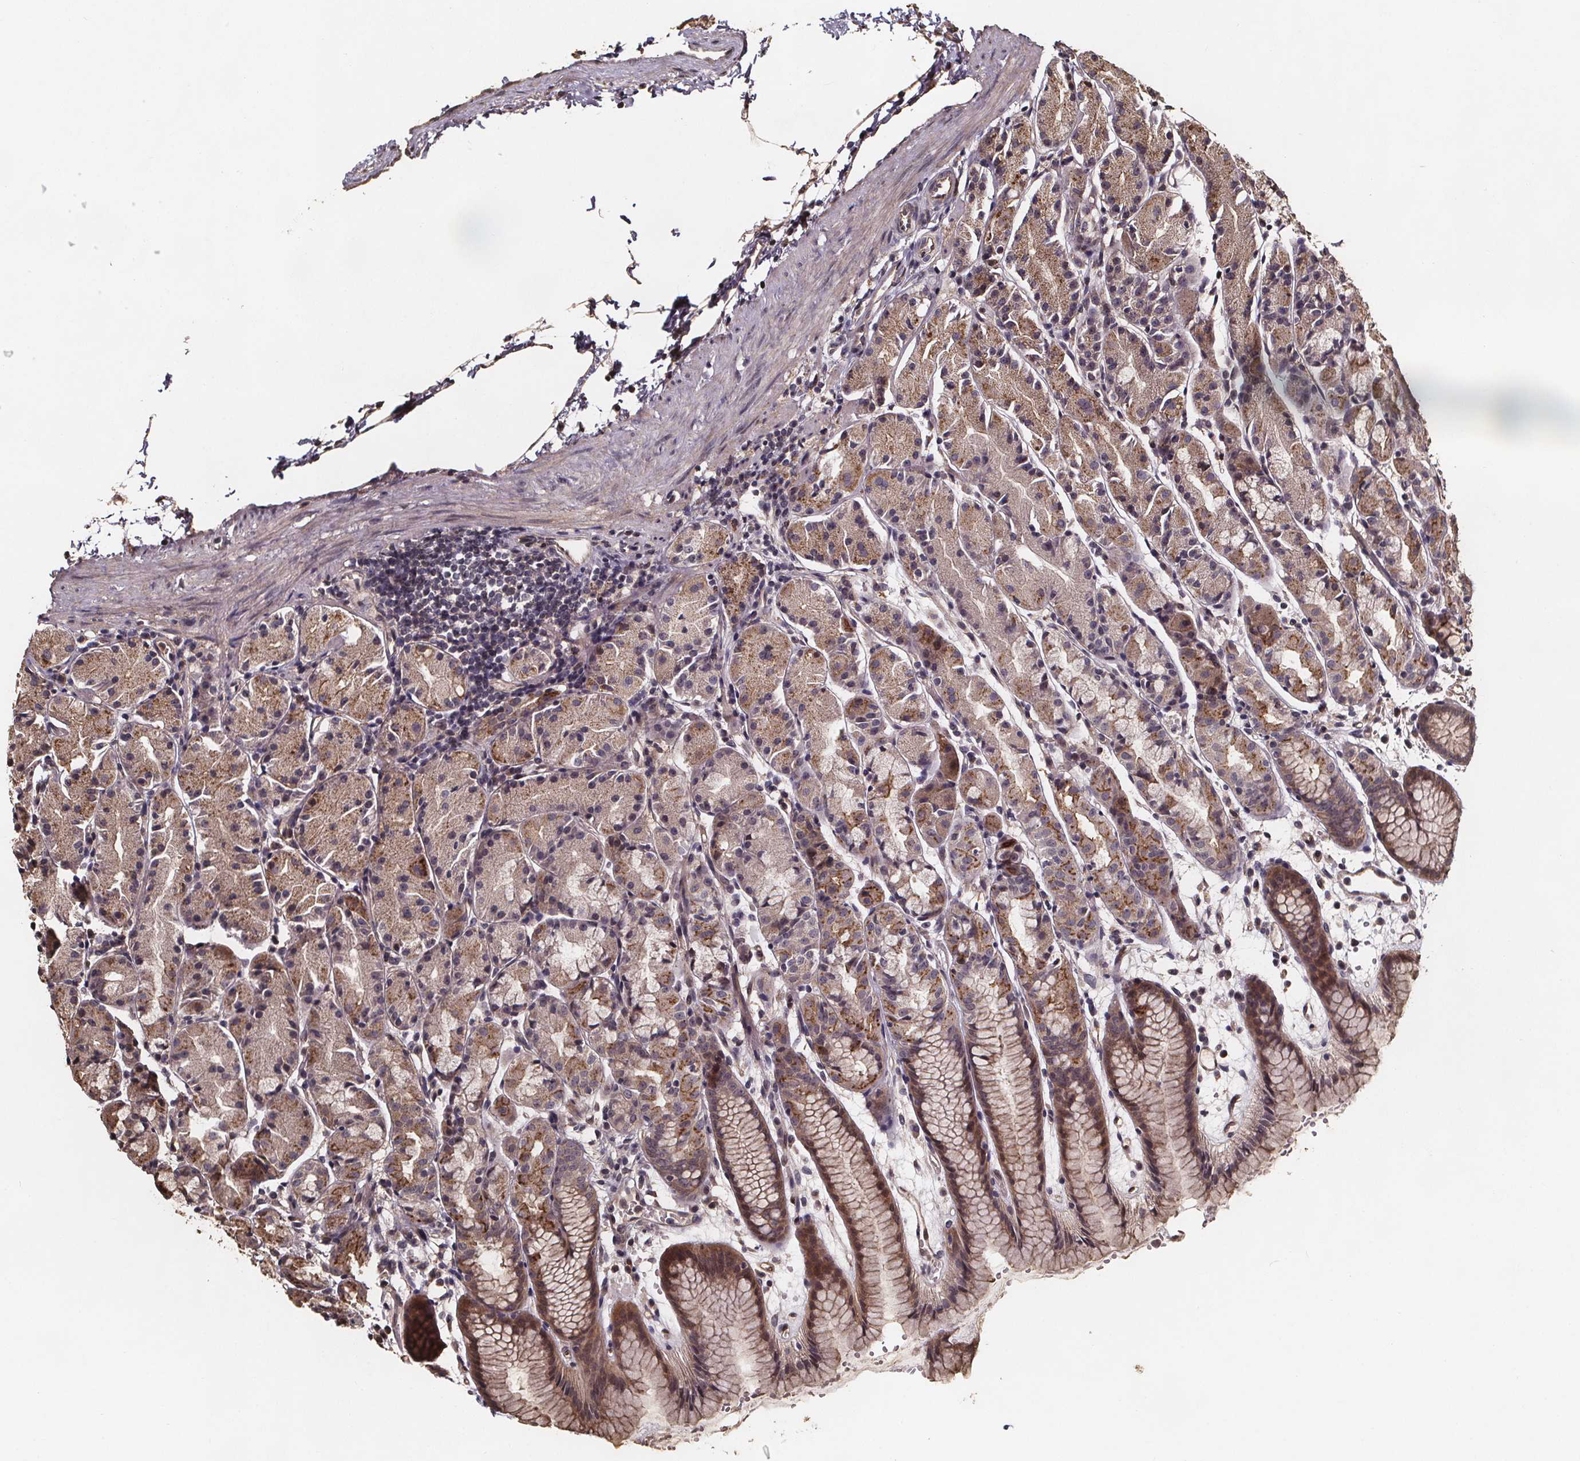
{"staining": {"intensity": "moderate", "quantity": "25%-75%", "location": "cytoplasmic/membranous"}, "tissue": "stomach", "cell_type": "Glandular cells", "image_type": "normal", "snomed": [{"axis": "morphology", "description": "Normal tissue, NOS"}, {"axis": "topography", "description": "Stomach, upper"}], "caption": "Glandular cells display medium levels of moderate cytoplasmic/membranous positivity in approximately 25%-75% of cells in normal stomach. (Stains: DAB (3,3'-diaminobenzidine) in brown, nuclei in blue, Microscopy: brightfield microscopy at high magnification).", "gene": "ZNF879", "patient": {"sex": "male", "age": 47}}